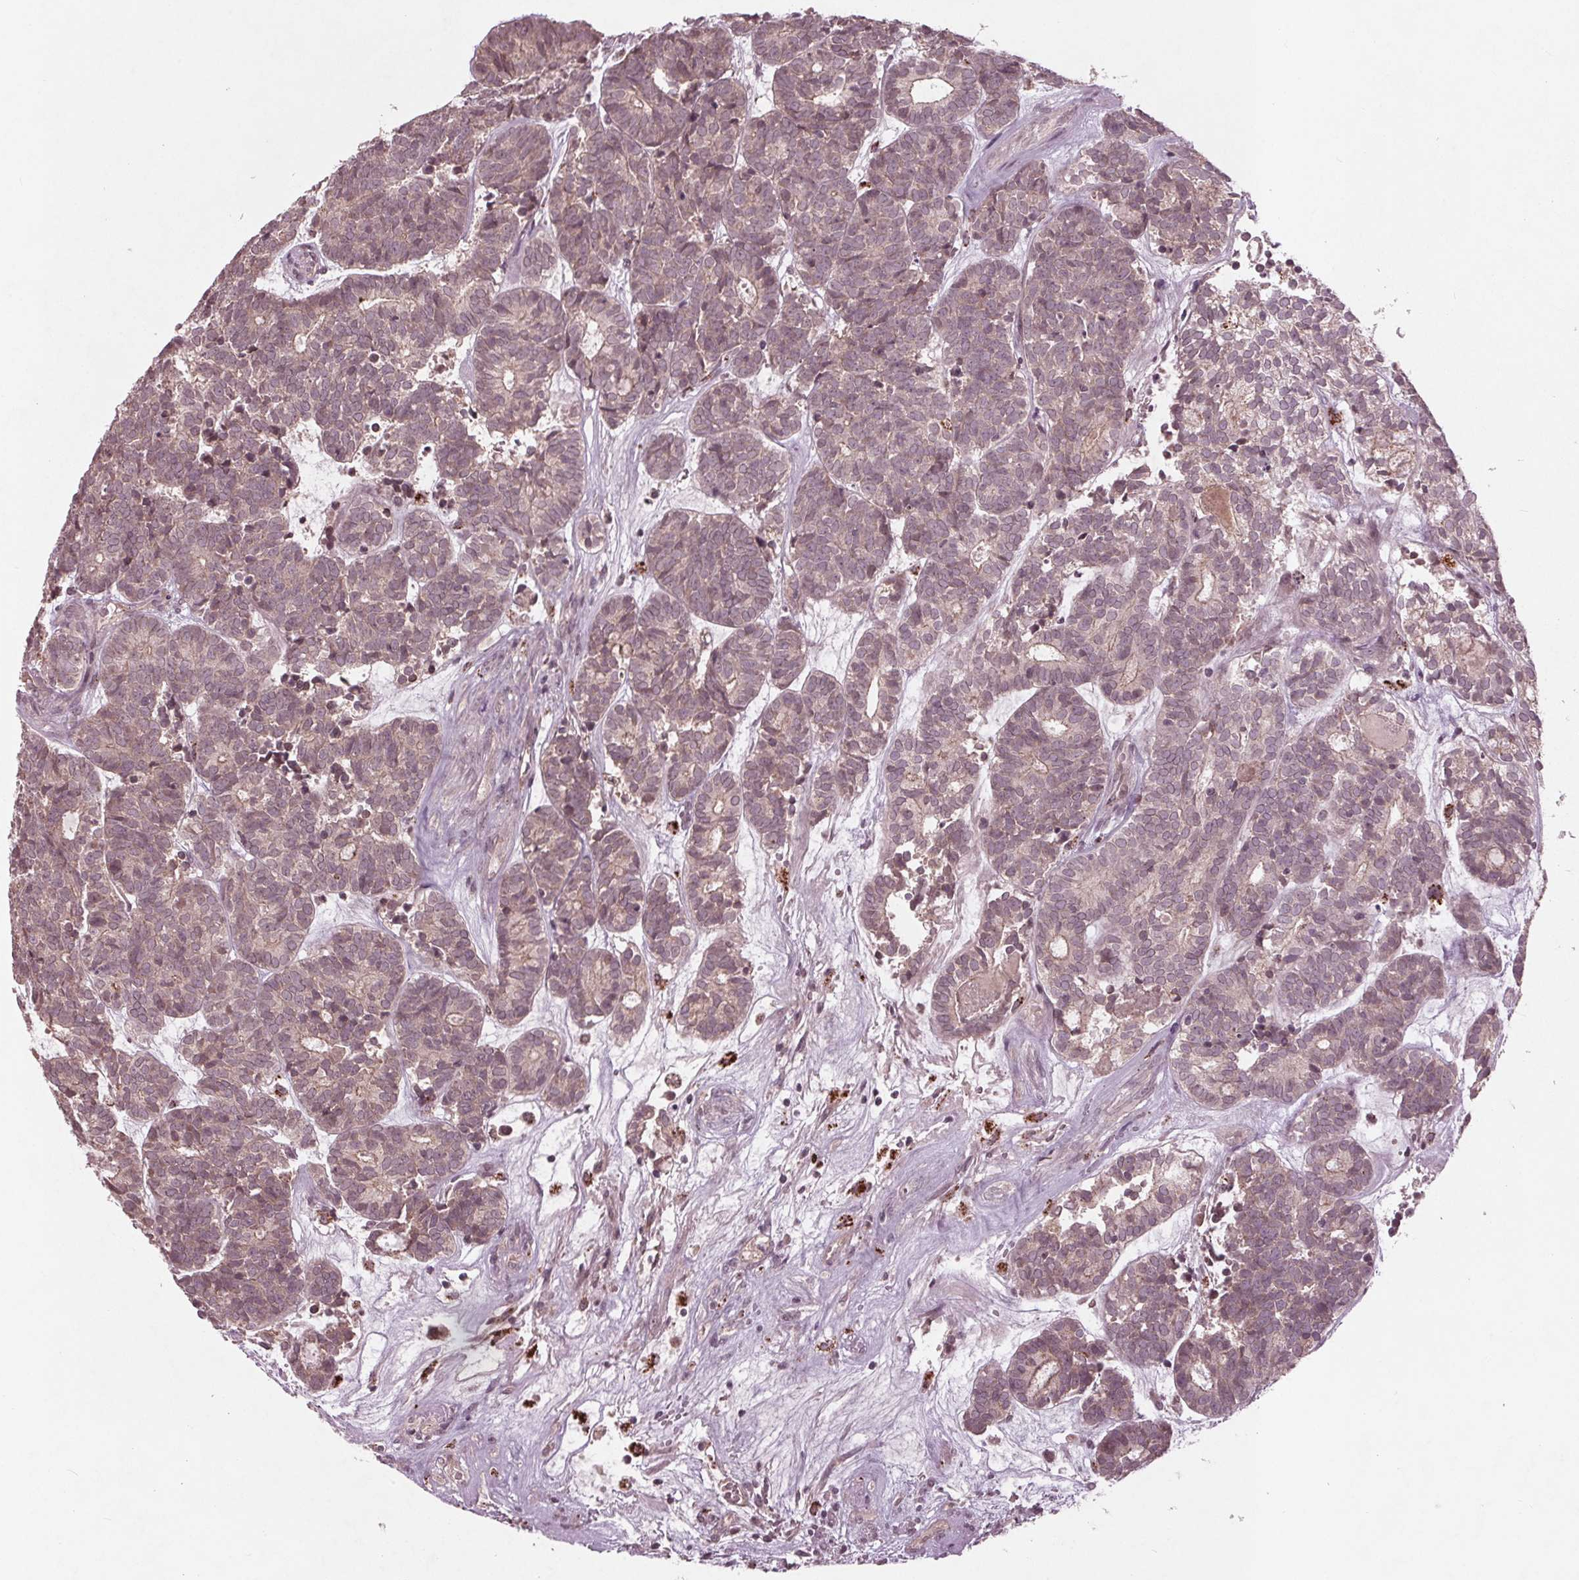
{"staining": {"intensity": "weak", "quantity": "<25%", "location": "cytoplasmic/membranous"}, "tissue": "head and neck cancer", "cell_type": "Tumor cells", "image_type": "cancer", "snomed": [{"axis": "morphology", "description": "Adenocarcinoma, NOS"}, {"axis": "topography", "description": "Head-Neck"}], "caption": "A micrograph of human head and neck cancer (adenocarcinoma) is negative for staining in tumor cells. The staining is performed using DAB brown chromogen with nuclei counter-stained in using hematoxylin.", "gene": "CDKL4", "patient": {"sex": "female", "age": 81}}